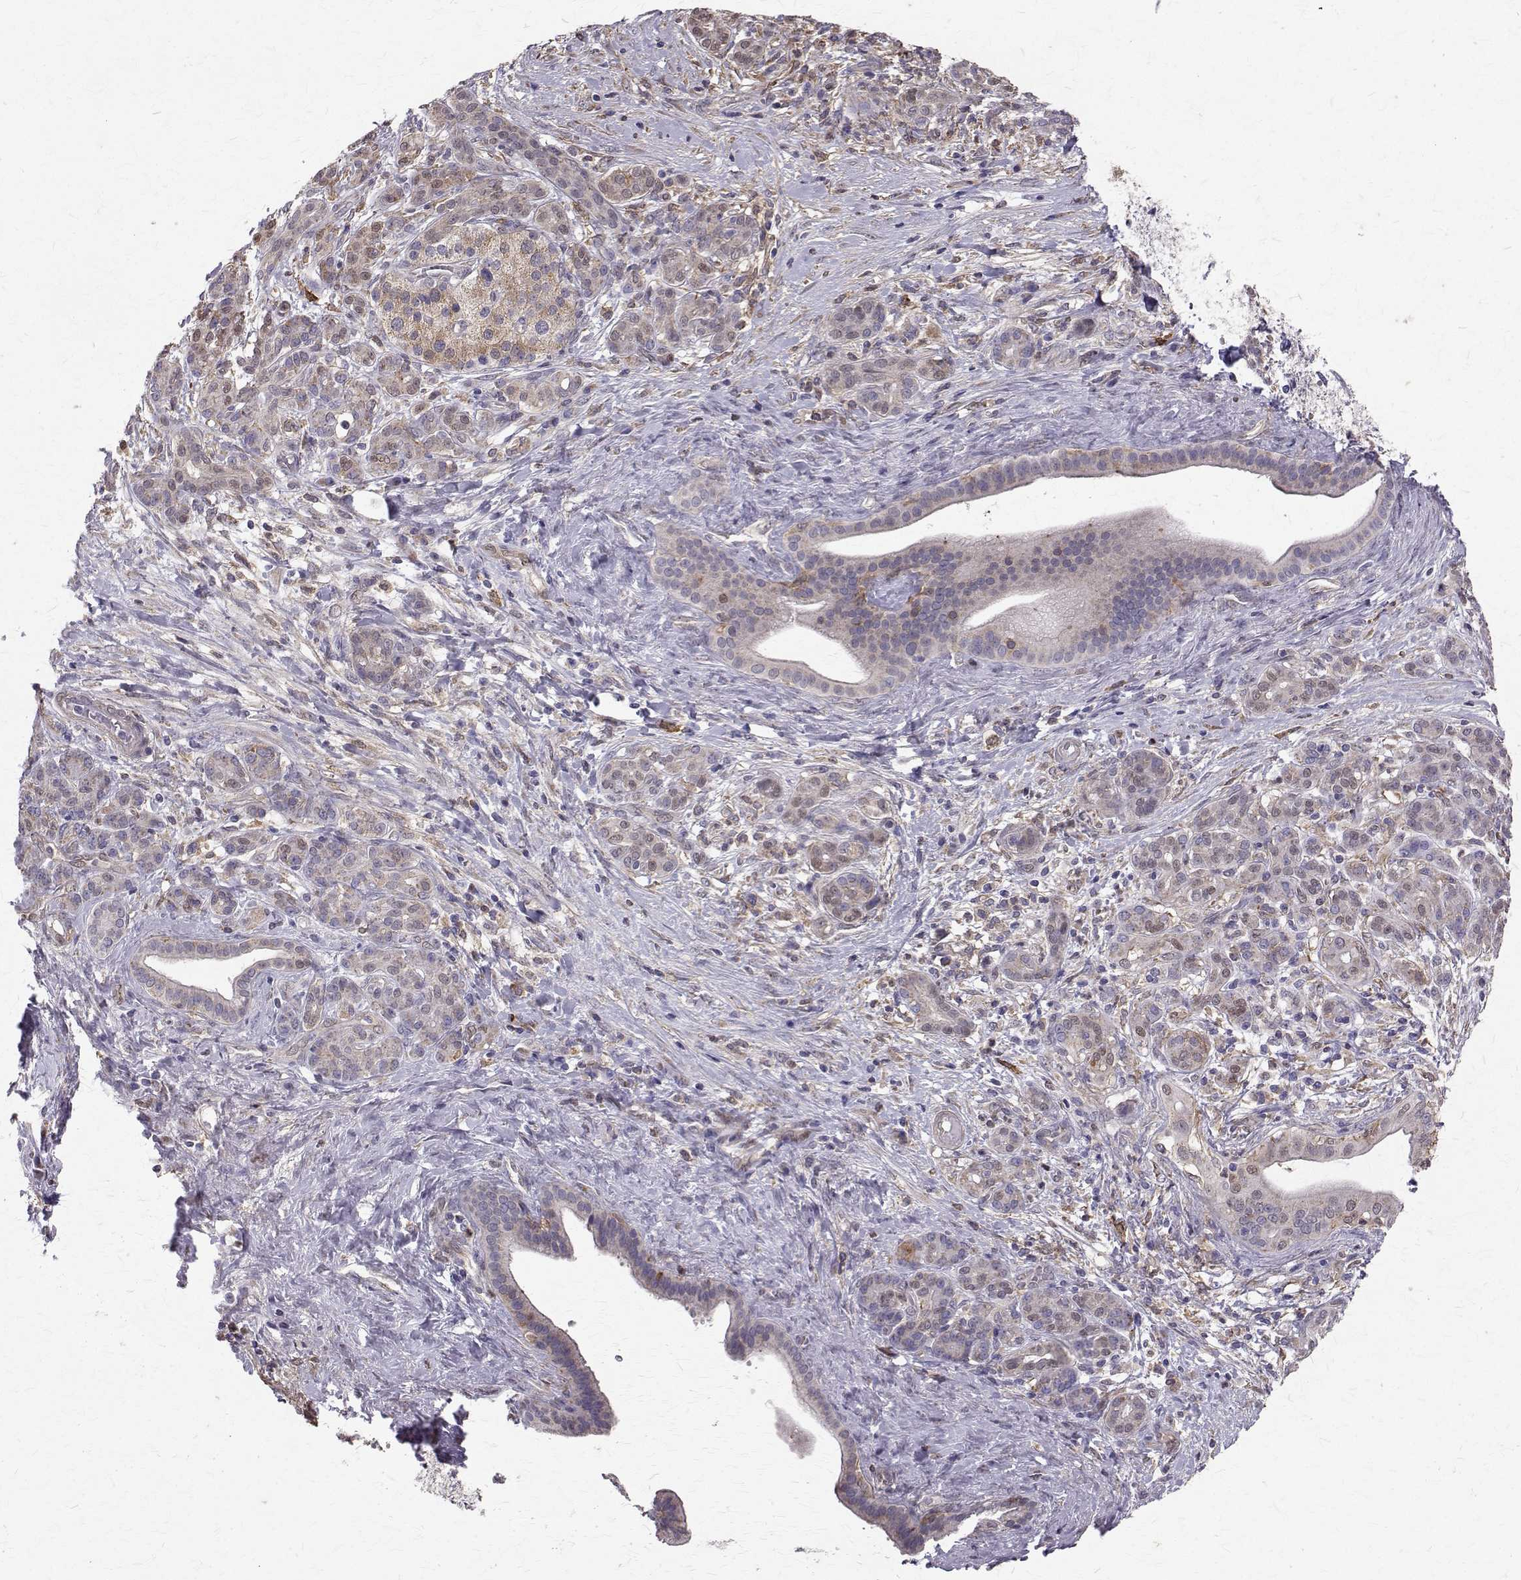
{"staining": {"intensity": "negative", "quantity": "none", "location": "none"}, "tissue": "pancreatic cancer", "cell_type": "Tumor cells", "image_type": "cancer", "snomed": [{"axis": "morphology", "description": "Adenocarcinoma, NOS"}, {"axis": "topography", "description": "Pancreas"}], "caption": "The histopathology image displays no staining of tumor cells in pancreatic adenocarcinoma. (Stains: DAB IHC with hematoxylin counter stain, Microscopy: brightfield microscopy at high magnification).", "gene": "CCDC89", "patient": {"sex": "male", "age": 44}}